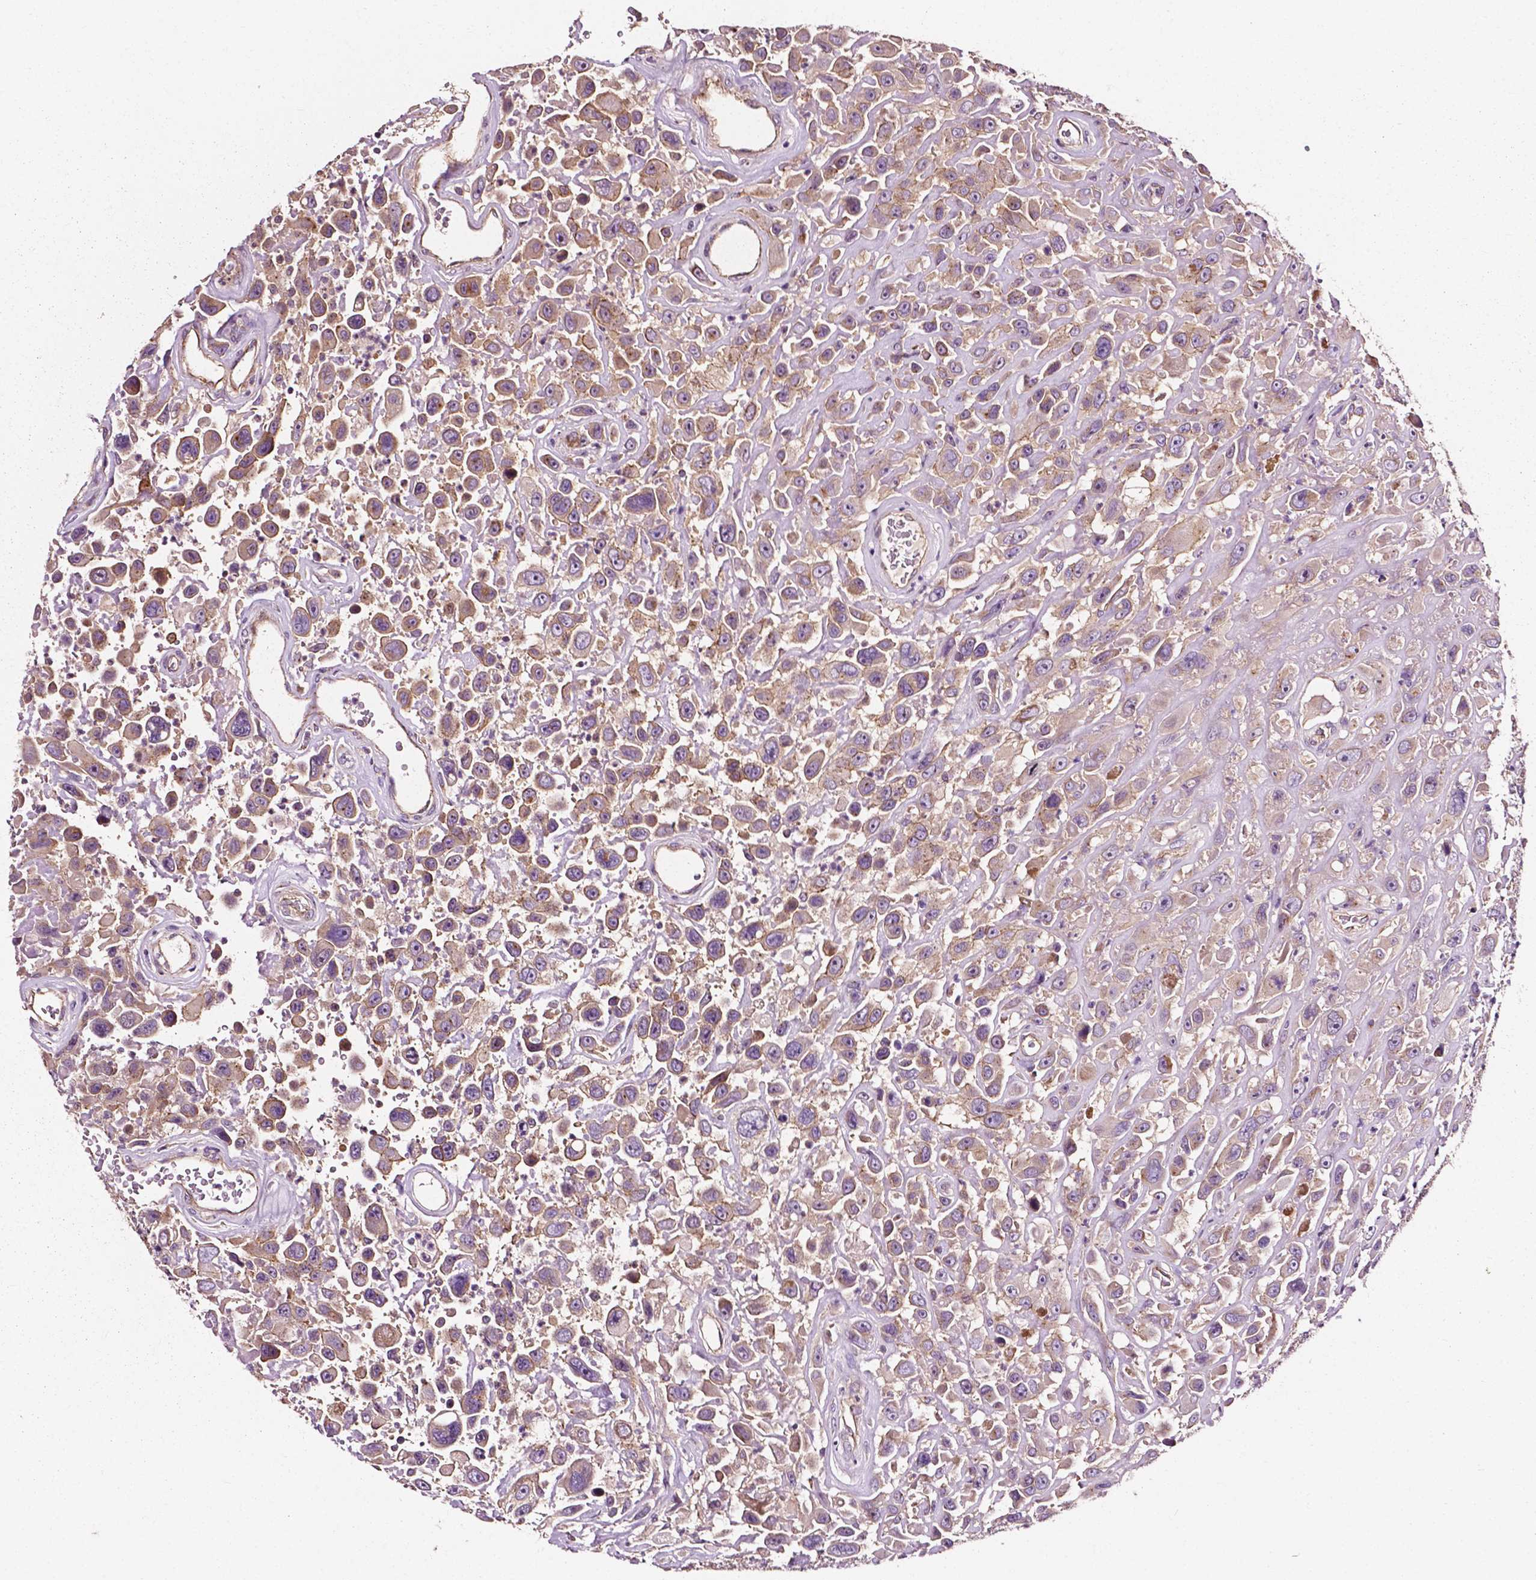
{"staining": {"intensity": "weak", "quantity": ">75%", "location": "cytoplasmic/membranous"}, "tissue": "urothelial cancer", "cell_type": "Tumor cells", "image_type": "cancer", "snomed": [{"axis": "morphology", "description": "Urothelial carcinoma, High grade"}, {"axis": "topography", "description": "Urinary bladder"}], "caption": "Human high-grade urothelial carcinoma stained for a protein (brown) shows weak cytoplasmic/membranous positive positivity in approximately >75% of tumor cells.", "gene": "ATG16L1", "patient": {"sex": "male", "age": 53}}